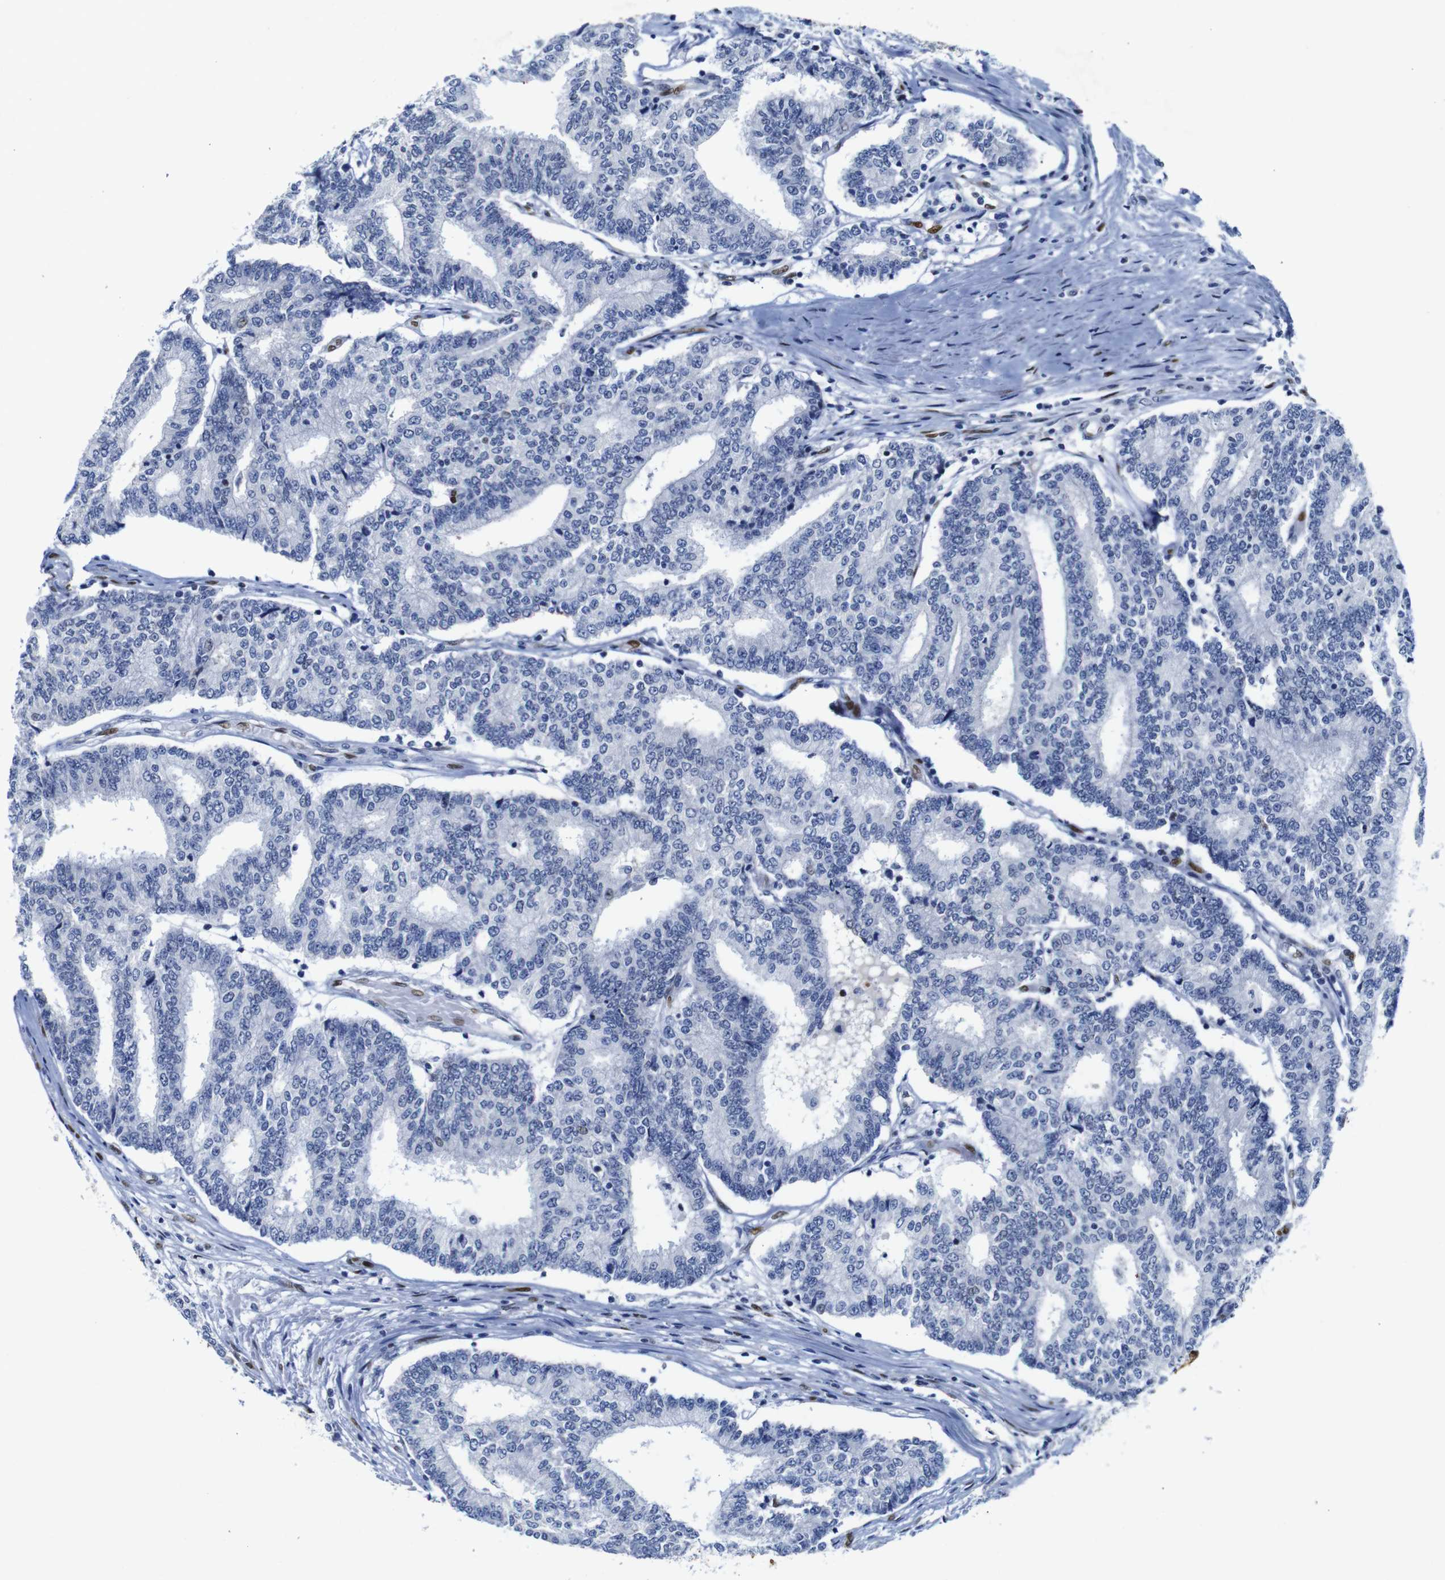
{"staining": {"intensity": "negative", "quantity": "none", "location": "none"}, "tissue": "prostate cancer", "cell_type": "Tumor cells", "image_type": "cancer", "snomed": [{"axis": "morphology", "description": "Normal tissue, NOS"}, {"axis": "morphology", "description": "Adenocarcinoma, High grade"}, {"axis": "topography", "description": "Prostate"}, {"axis": "topography", "description": "Seminal veicle"}], "caption": "Immunohistochemistry of prostate cancer displays no expression in tumor cells.", "gene": "FOSL2", "patient": {"sex": "male", "age": 55}}